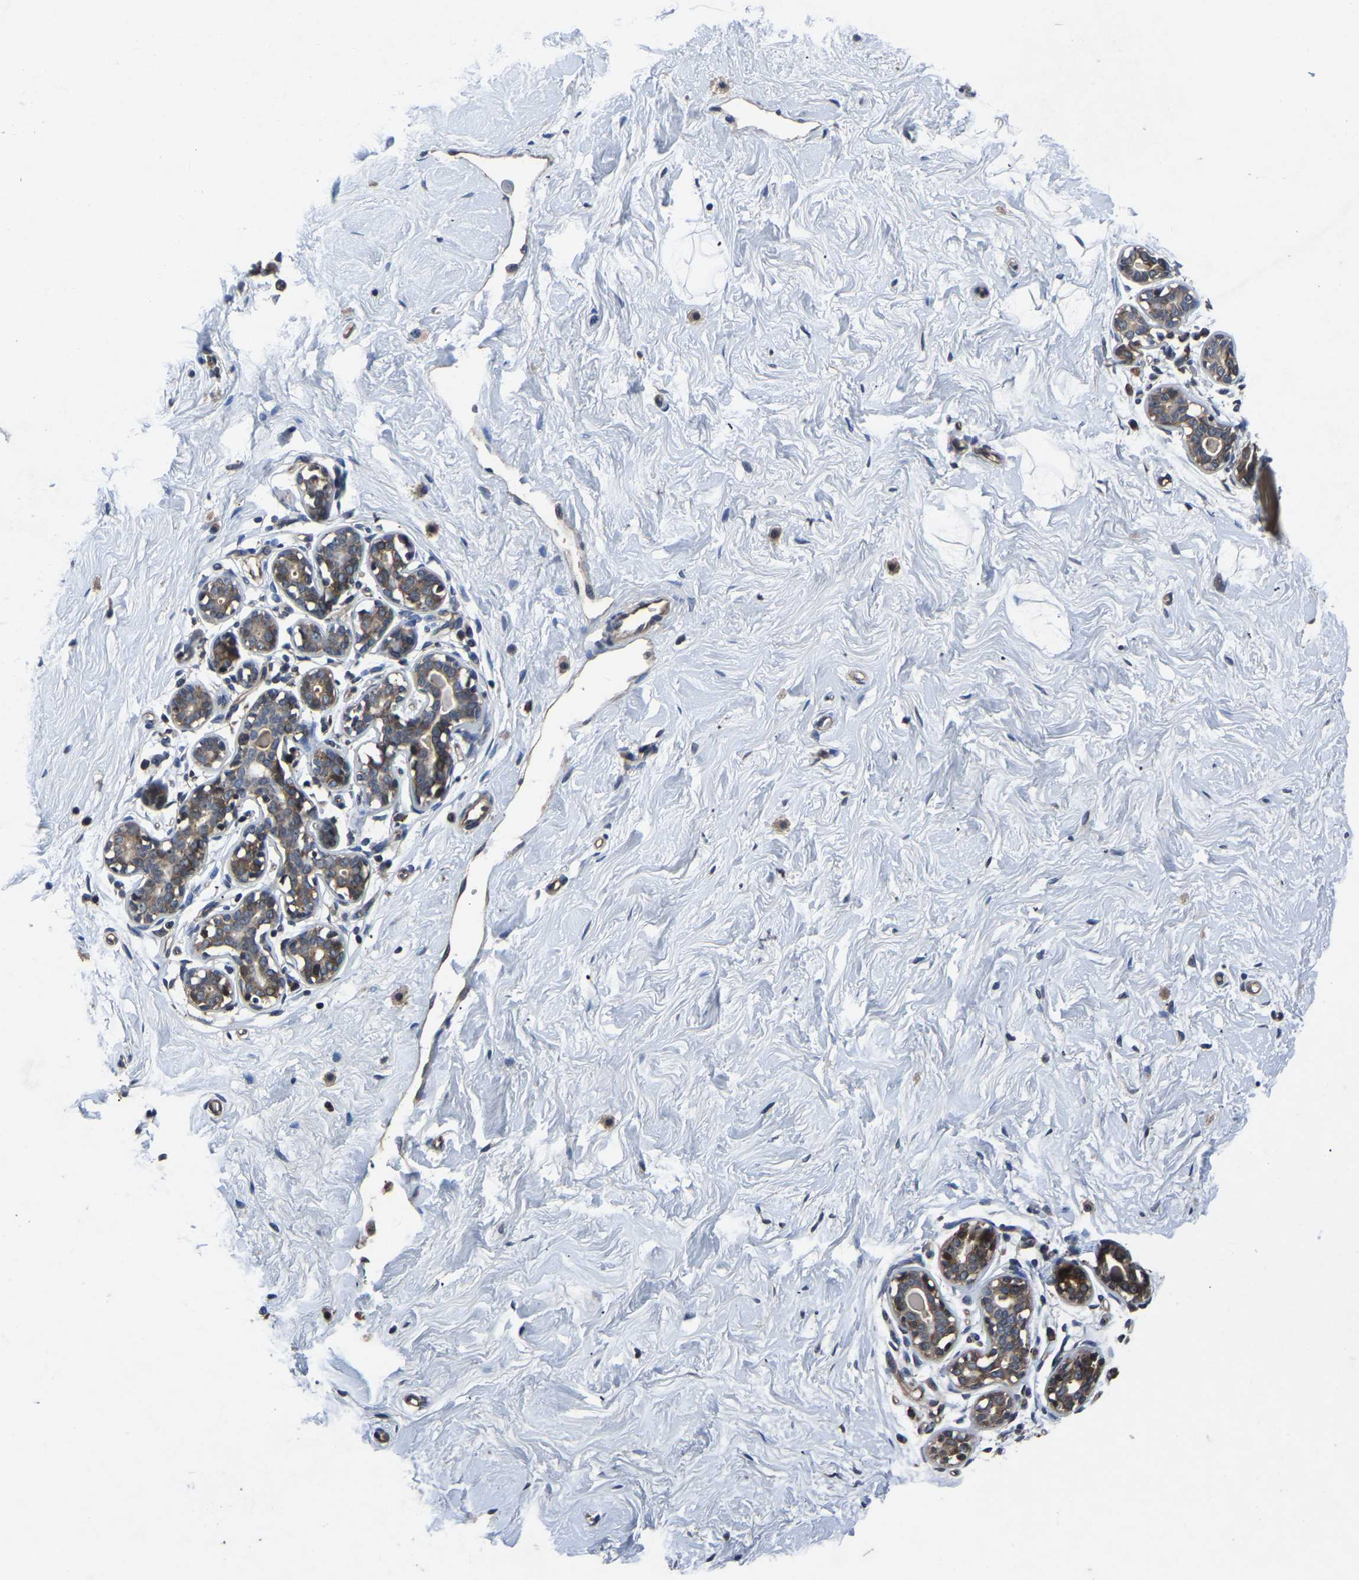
{"staining": {"intensity": "negative", "quantity": "none", "location": "none"}, "tissue": "breast", "cell_type": "Adipocytes", "image_type": "normal", "snomed": [{"axis": "morphology", "description": "Normal tissue, NOS"}, {"axis": "topography", "description": "Breast"}], "caption": "Protein analysis of benign breast displays no significant staining in adipocytes.", "gene": "FGD5", "patient": {"sex": "female", "age": 23}}